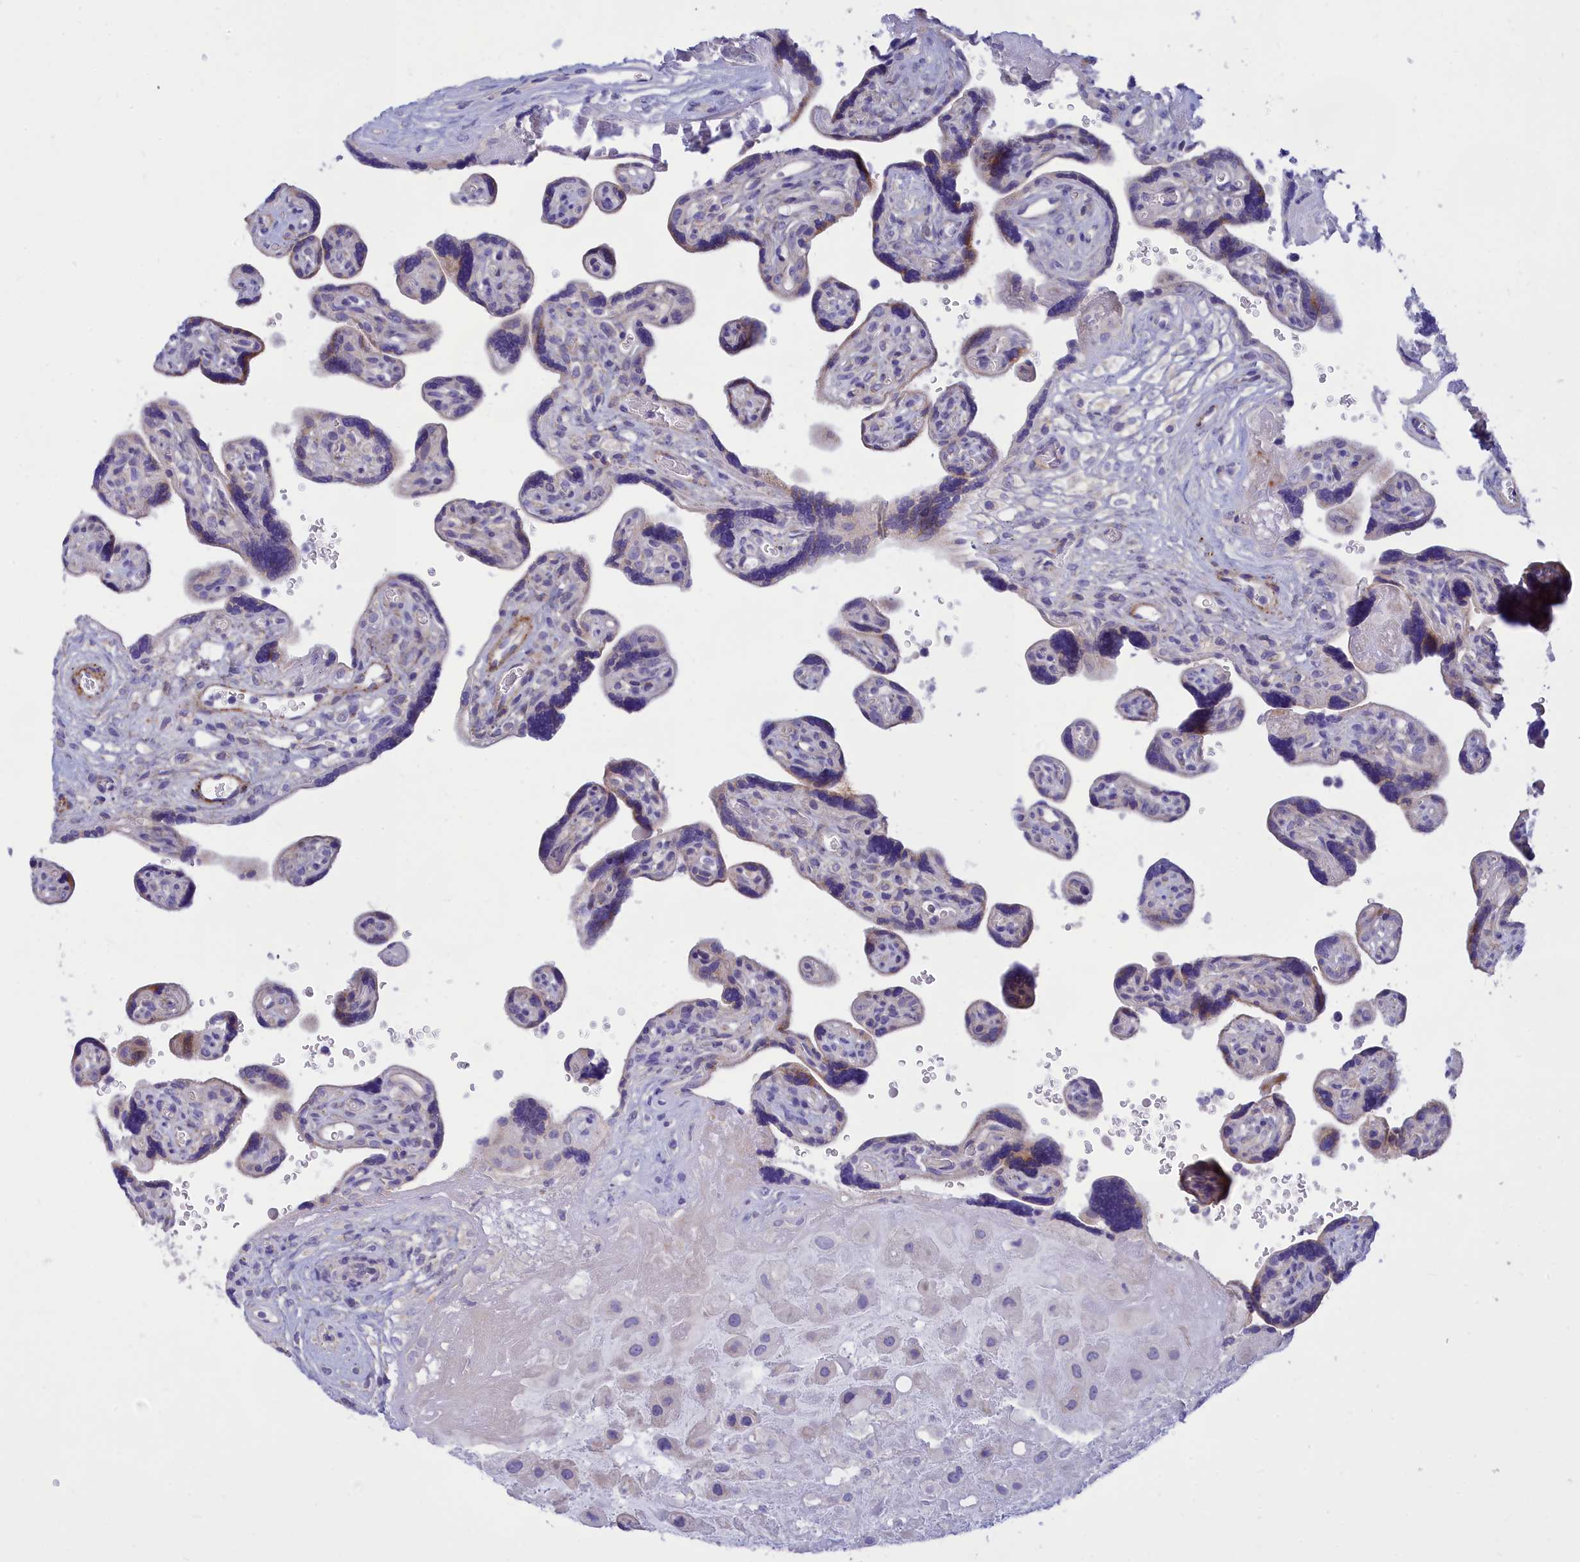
{"staining": {"intensity": "negative", "quantity": "none", "location": "none"}, "tissue": "placenta", "cell_type": "Decidual cells", "image_type": "normal", "snomed": [{"axis": "morphology", "description": "Normal tissue, NOS"}, {"axis": "topography", "description": "Placenta"}], "caption": "Immunohistochemical staining of unremarkable human placenta shows no significant positivity in decidual cells. (Immunohistochemistry (ihc), brightfield microscopy, high magnification).", "gene": "TMEM30B", "patient": {"sex": "female", "age": 39}}